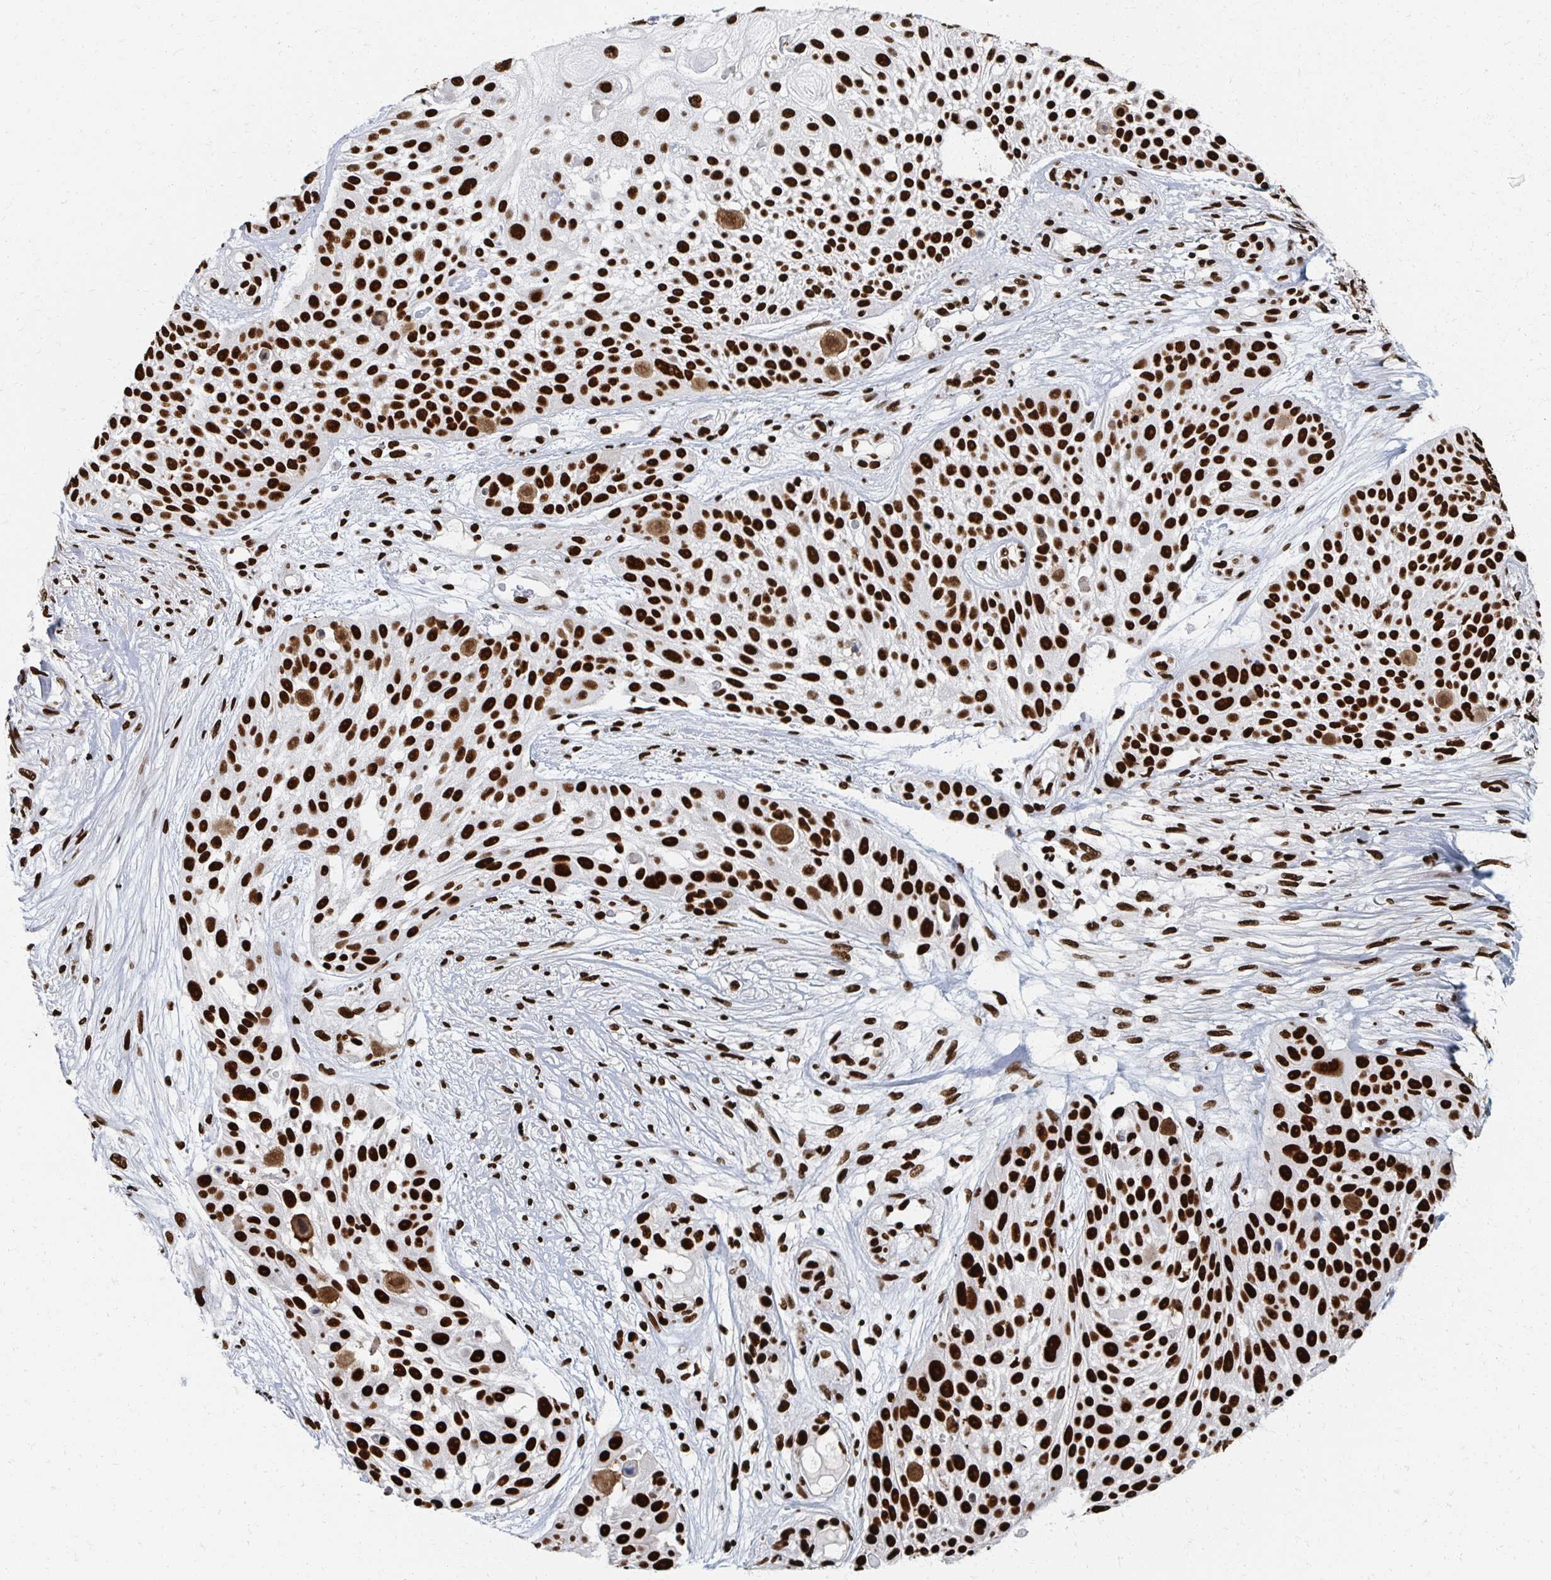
{"staining": {"intensity": "strong", "quantity": ">75%", "location": "nuclear"}, "tissue": "skin cancer", "cell_type": "Tumor cells", "image_type": "cancer", "snomed": [{"axis": "morphology", "description": "Squamous cell carcinoma, NOS"}, {"axis": "topography", "description": "Skin"}], "caption": "An IHC image of tumor tissue is shown. Protein staining in brown labels strong nuclear positivity in skin cancer (squamous cell carcinoma) within tumor cells.", "gene": "RBBP7", "patient": {"sex": "female", "age": 86}}